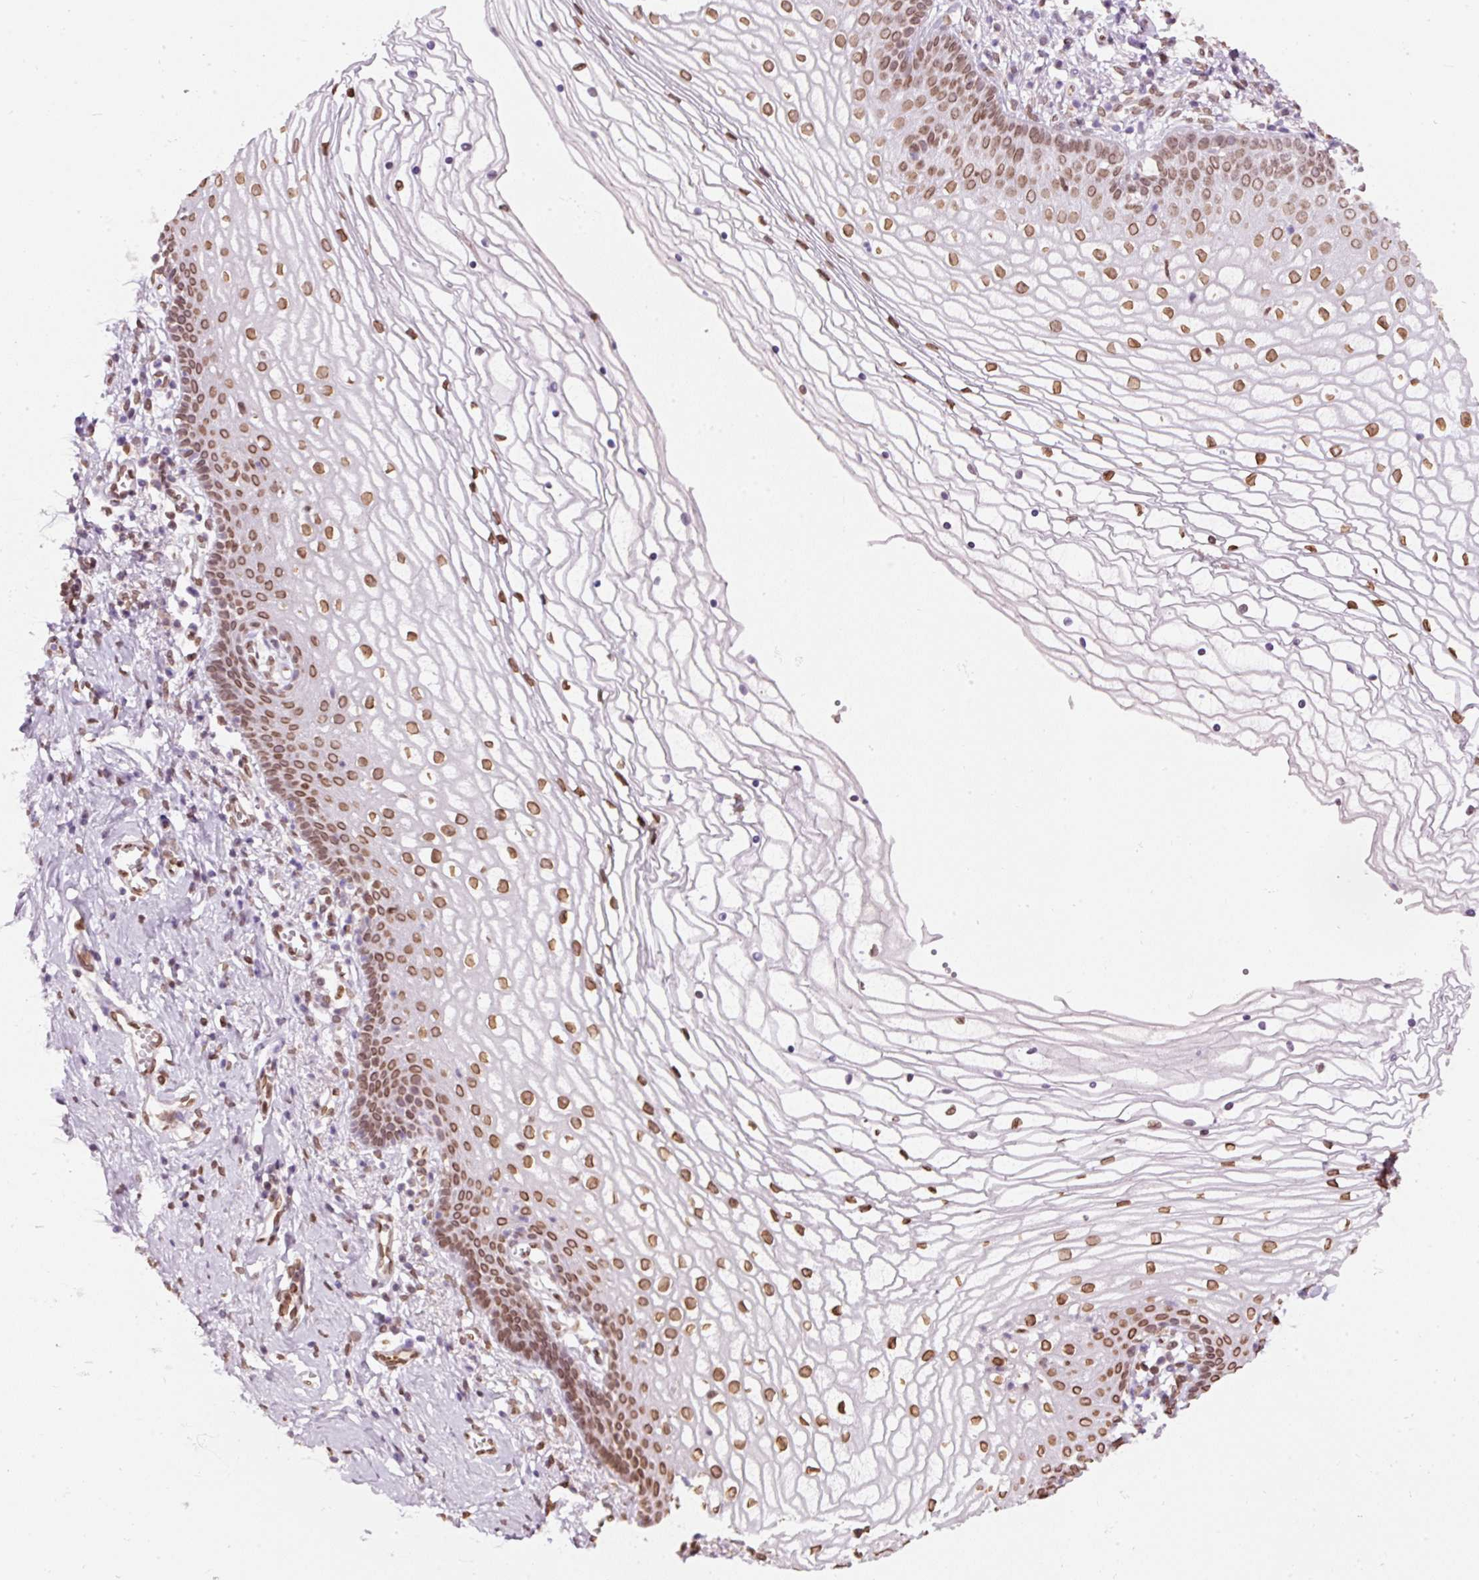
{"staining": {"intensity": "moderate", "quantity": ">75%", "location": "cytoplasmic/membranous,nuclear"}, "tissue": "vagina", "cell_type": "Squamous epithelial cells", "image_type": "normal", "snomed": [{"axis": "morphology", "description": "Normal tissue, NOS"}, {"axis": "topography", "description": "Vagina"}], "caption": "Vagina stained with DAB IHC shows medium levels of moderate cytoplasmic/membranous,nuclear expression in approximately >75% of squamous epithelial cells. (Stains: DAB (3,3'-diaminobenzidine) in brown, nuclei in blue, Microscopy: brightfield microscopy at high magnification).", "gene": "ZNF224", "patient": {"sex": "female", "age": 56}}